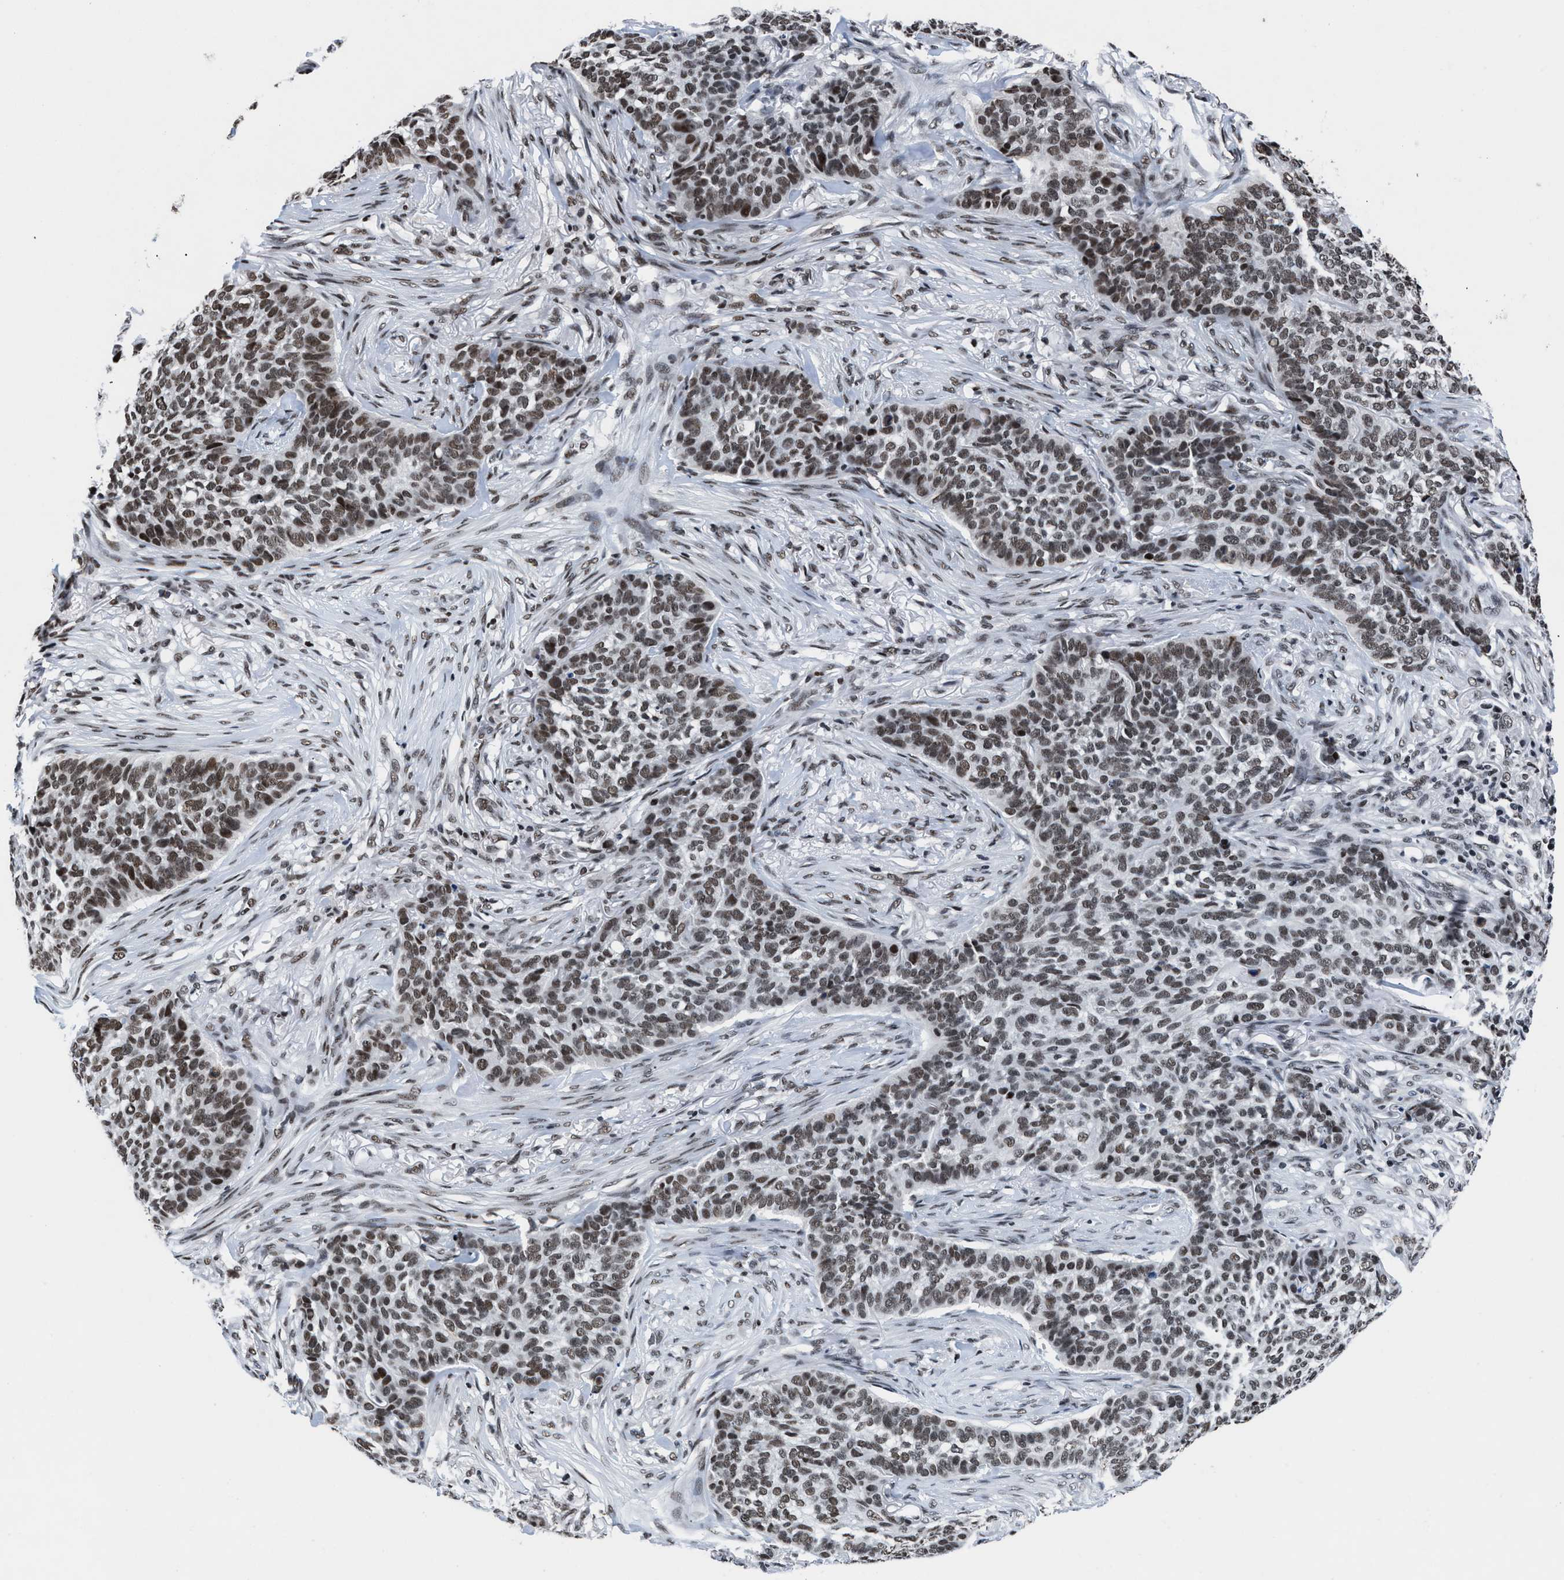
{"staining": {"intensity": "weak", "quantity": ">75%", "location": "nuclear"}, "tissue": "skin cancer", "cell_type": "Tumor cells", "image_type": "cancer", "snomed": [{"axis": "morphology", "description": "Basal cell carcinoma"}, {"axis": "topography", "description": "Skin"}], "caption": "The photomicrograph displays a brown stain indicating the presence of a protein in the nuclear of tumor cells in skin cancer.", "gene": "WDR81", "patient": {"sex": "male", "age": 85}}